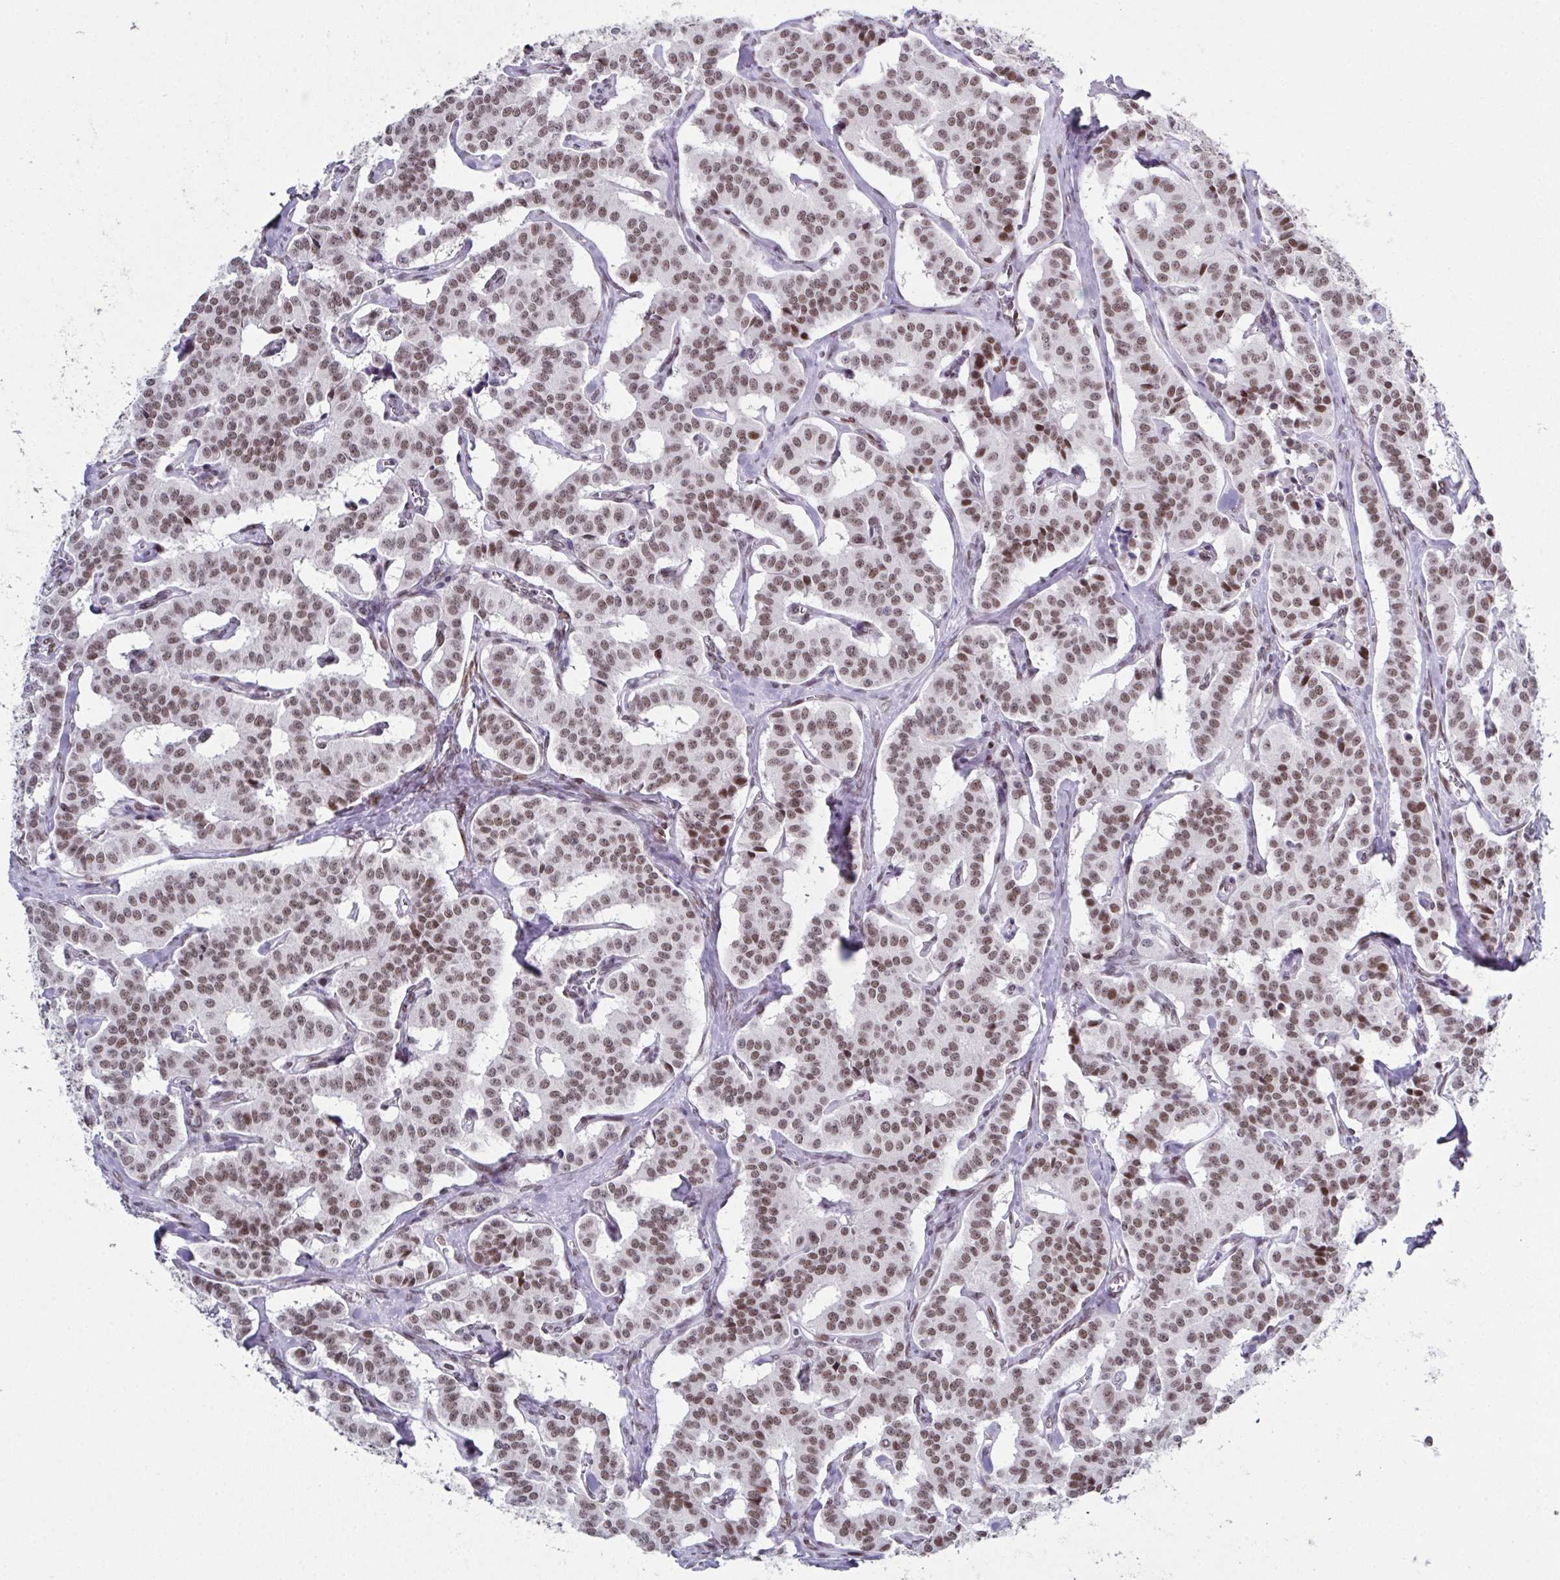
{"staining": {"intensity": "moderate", "quantity": "25%-75%", "location": "nuclear"}, "tissue": "carcinoid", "cell_type": "Tumor cells", "image_type": "cancer", "snomed": [{"axis": "morphology", "description": "Carcinoid, malignant, NOS"}, {"axis": "topography", "description": "Lung"}], "caption": "High-magnification brightfield microscopy of carcinoid stained with DAB (3,3'-diaminobenzidine) (brown) and counterstained with hematoxylin (blue). tumor cells exhibit moderate nuclear expression is identified in about25%-75% of cells.", "gene": "RB1", "patient": {"sex": "female", "age": 46}}